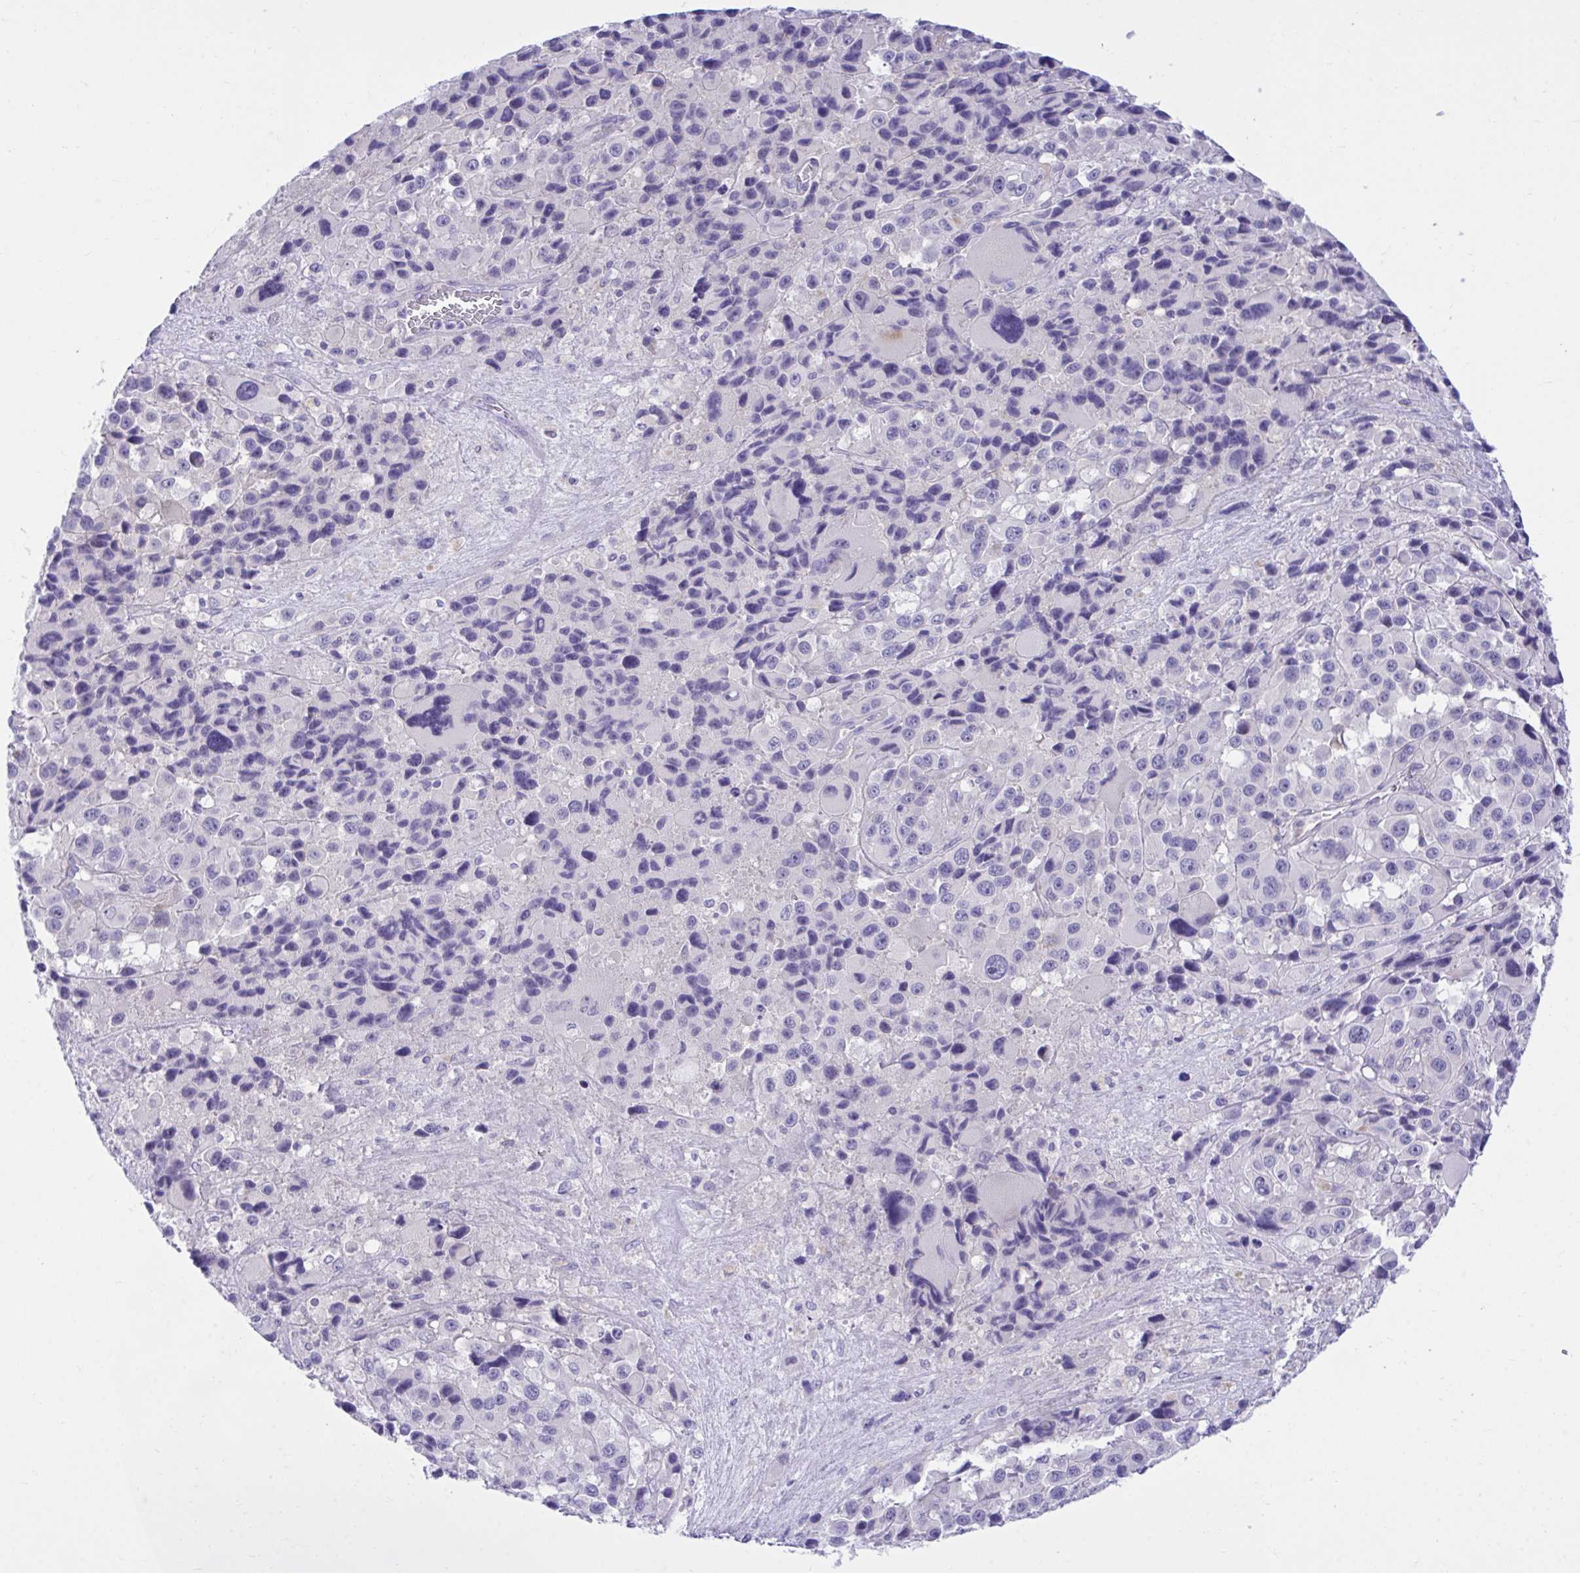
{"staining": {"intensity": "negative", "quantity": "none", "location": "none"}, "tissue": "melanoma", "cell_type": "Tumor cells", "image_type": "cancer", "snomed": [{"axis": "morphology", "description": "Malignant melanoma, Metastatic site"}, {"axis": "topography", "description": "Lymph node"}], "caption": "Image shows no protein positivity in tumor cells of melanoma tissue.", "gene": "MED9", "patient": {"sex": "female", "age": 65}}